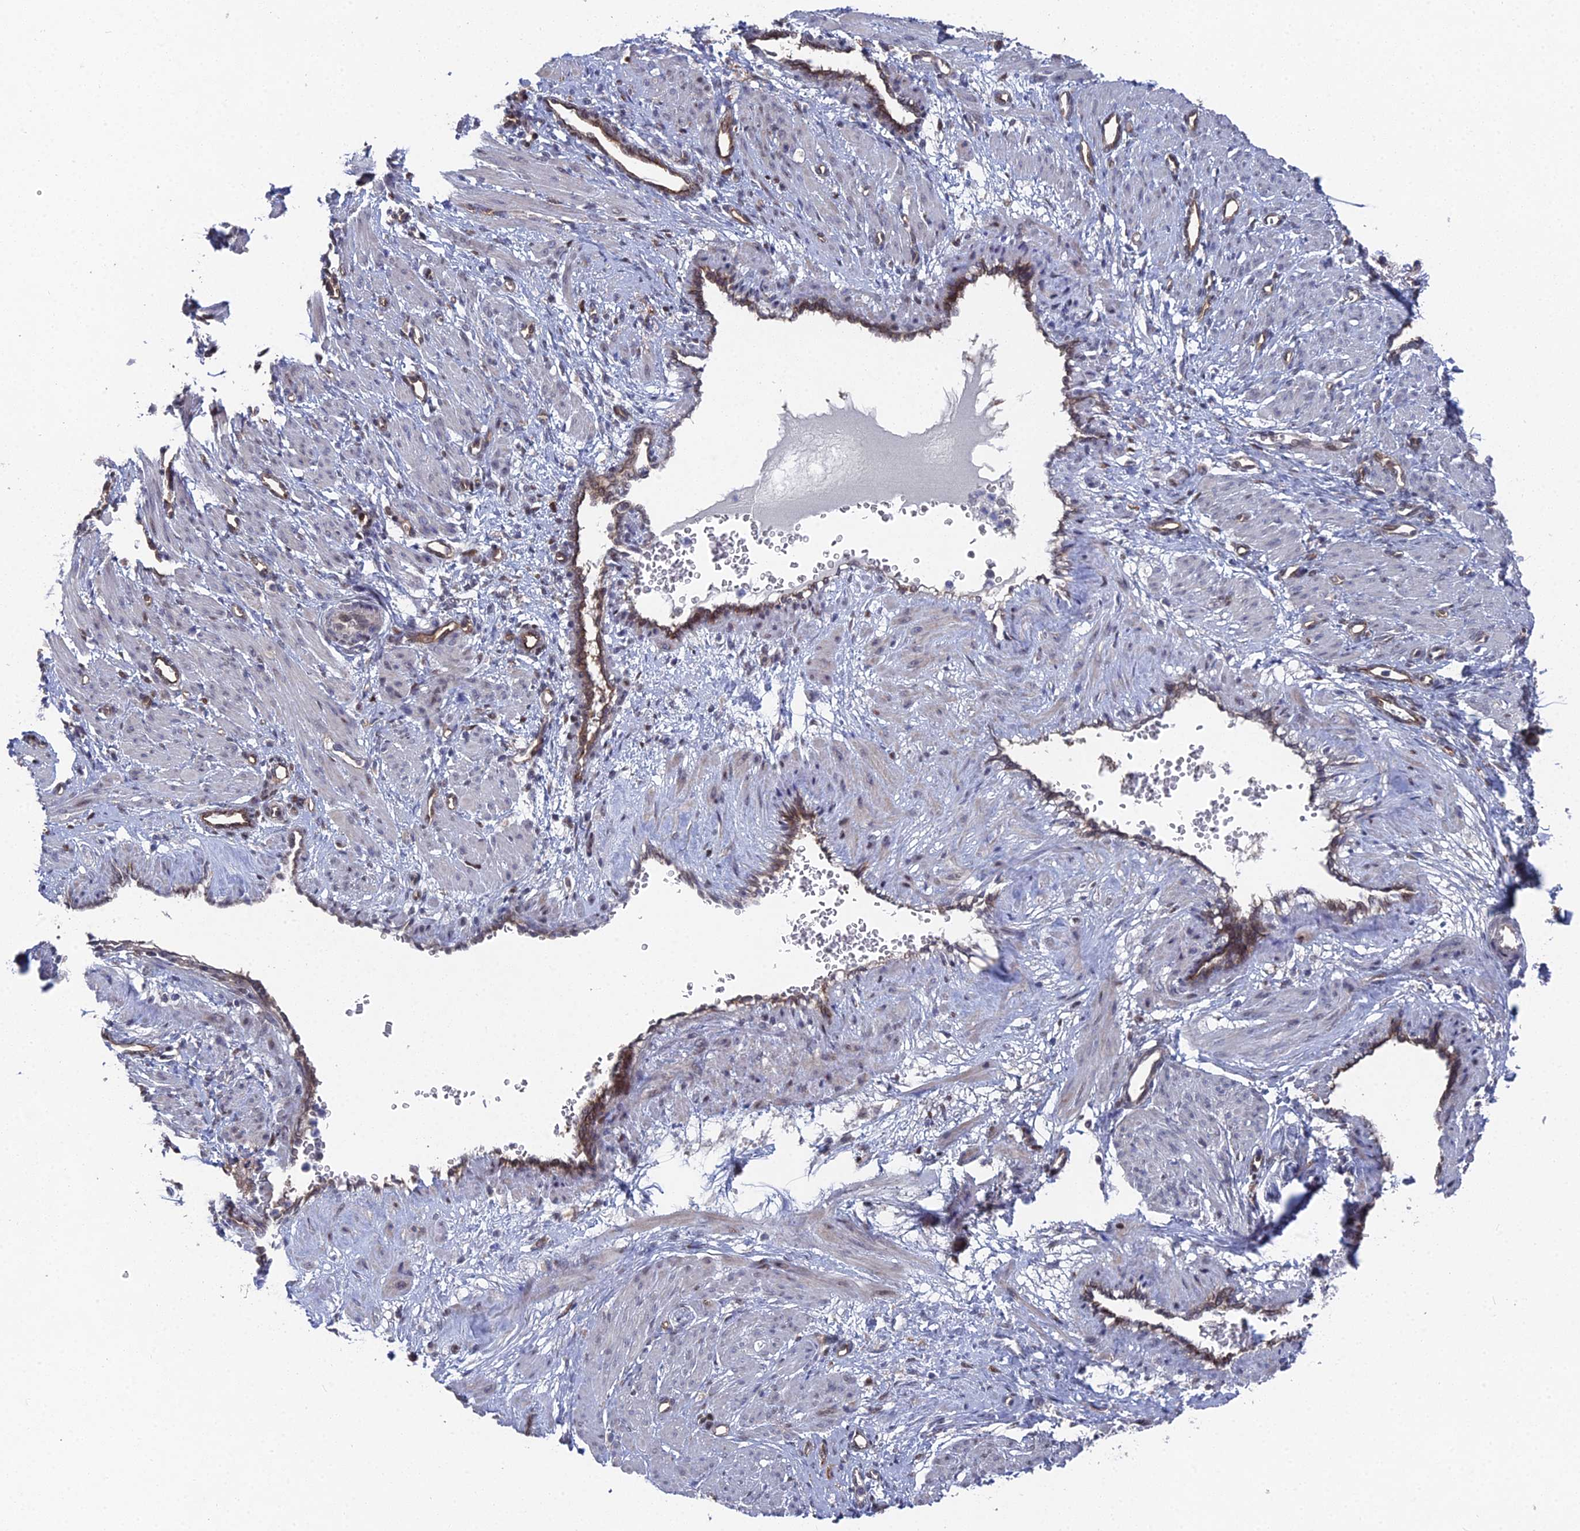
{"staining": {"intensity": "weak", "quantity": "<25%", "location": "nuclear"}, "tissue": "smooth muscle", "cell_type": "Smooth muscle cells", "image_type": "normal", "snomed": [{"axis": "morphology", "description": "Normal tissue, NOS"}, {"axis": "topography", "description": "Endometrium"}], "caption": "Benign smooth muscle was stained to show a protein in brown. There is no significant positivity in smooth muscle cells.", "gene": "UNC5D", "patient": {"sex": "female", "age": 33}}